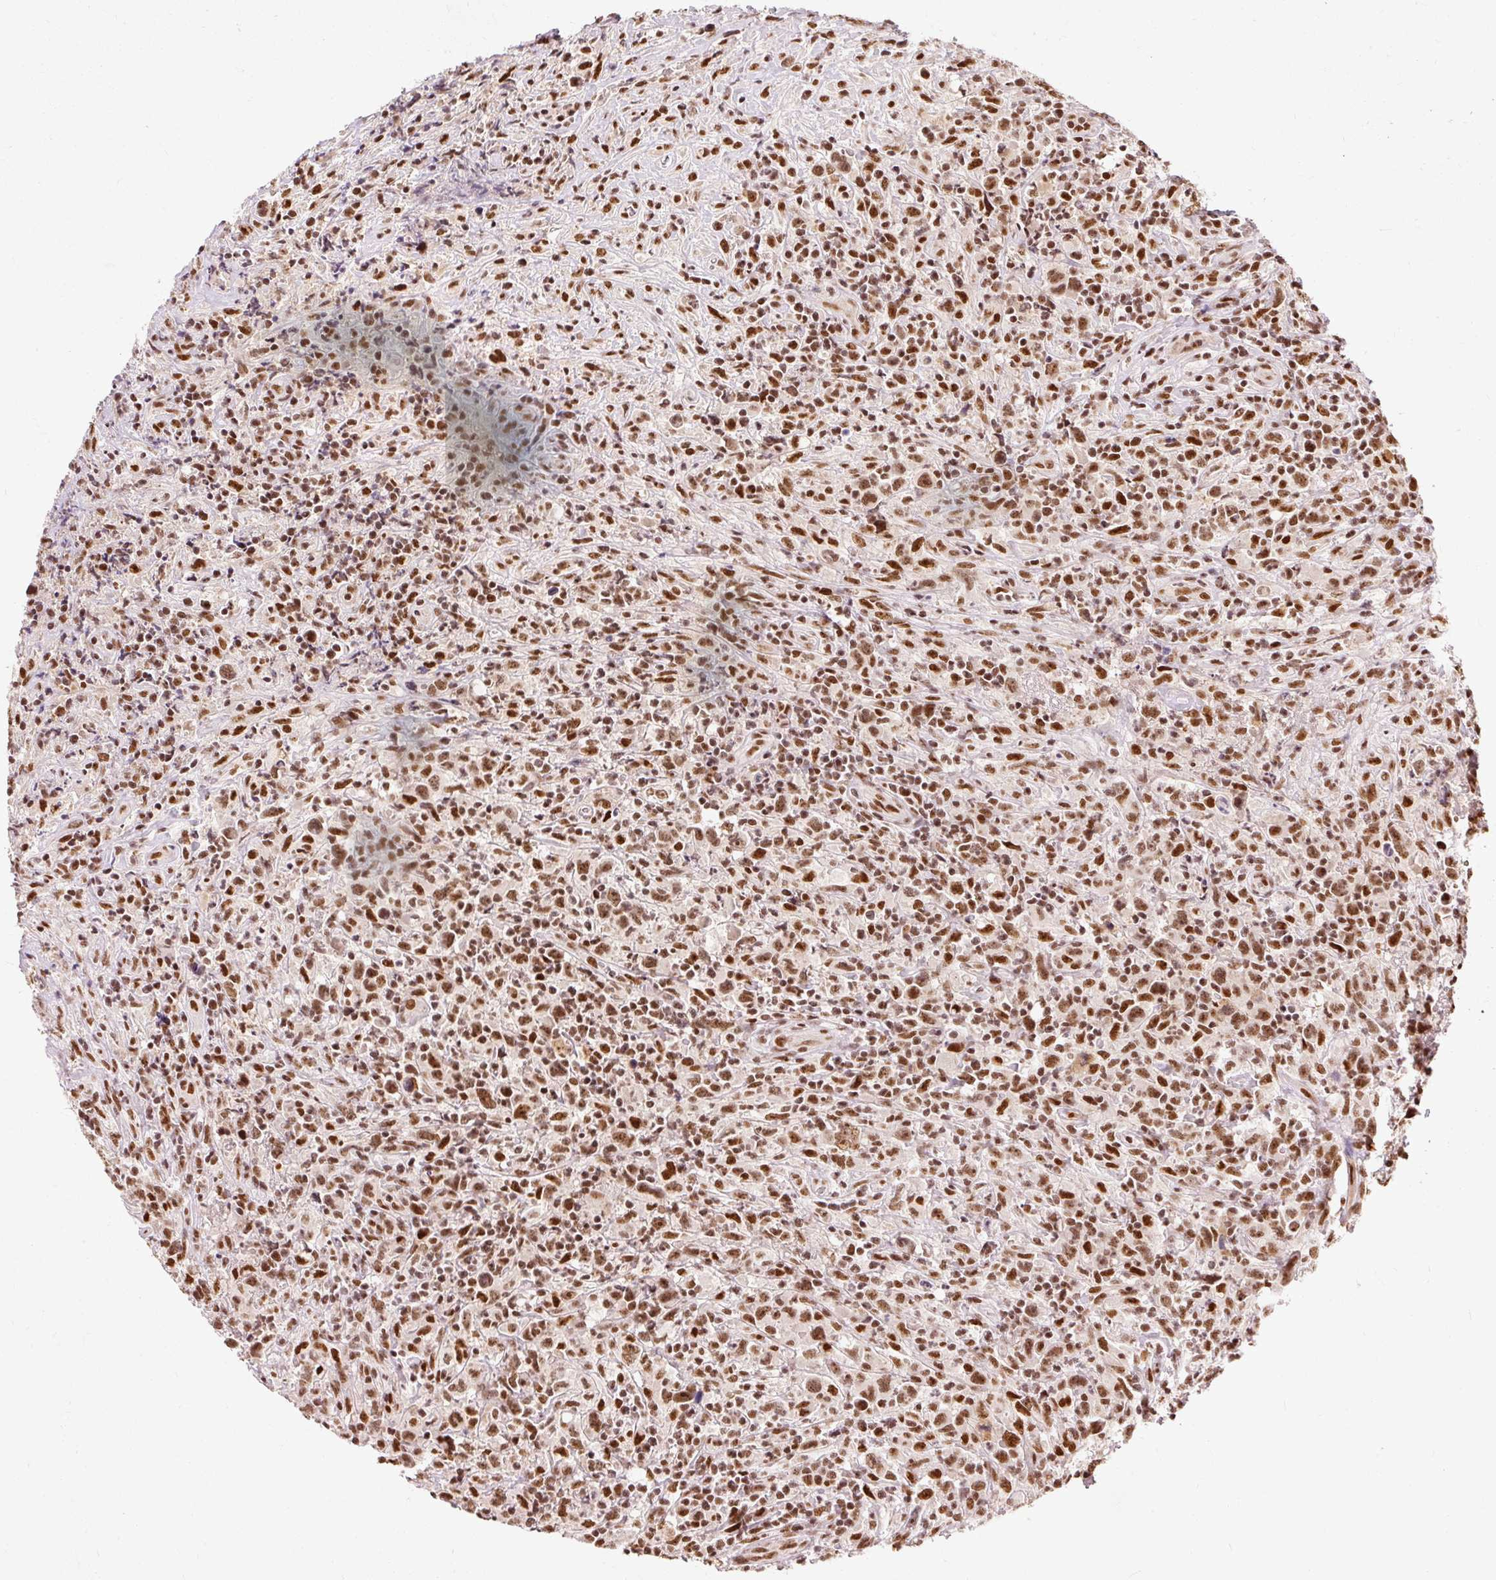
{"staining": {"intensity": "strong", "quantity": ">75%", "location": "nuclear"}, "tissue": "lymphoma", "cell_type": "Tumor cells", "image_type": "cancer", "snomed": [{"axis": "morphology", "description": "Hodgkin's disease, NOS"}, {"axis": "topography", "description": "Lymph node"}], "caption": "Immunohistochemistry (IHC) histopathology image of human lymphoma stained for a protein (brown), which displays high levels of strong nuclear staining in approximately >75% of tumor cells.", "gene": "ZBTB44", "patient": {"sex": "female", "age": 18}}